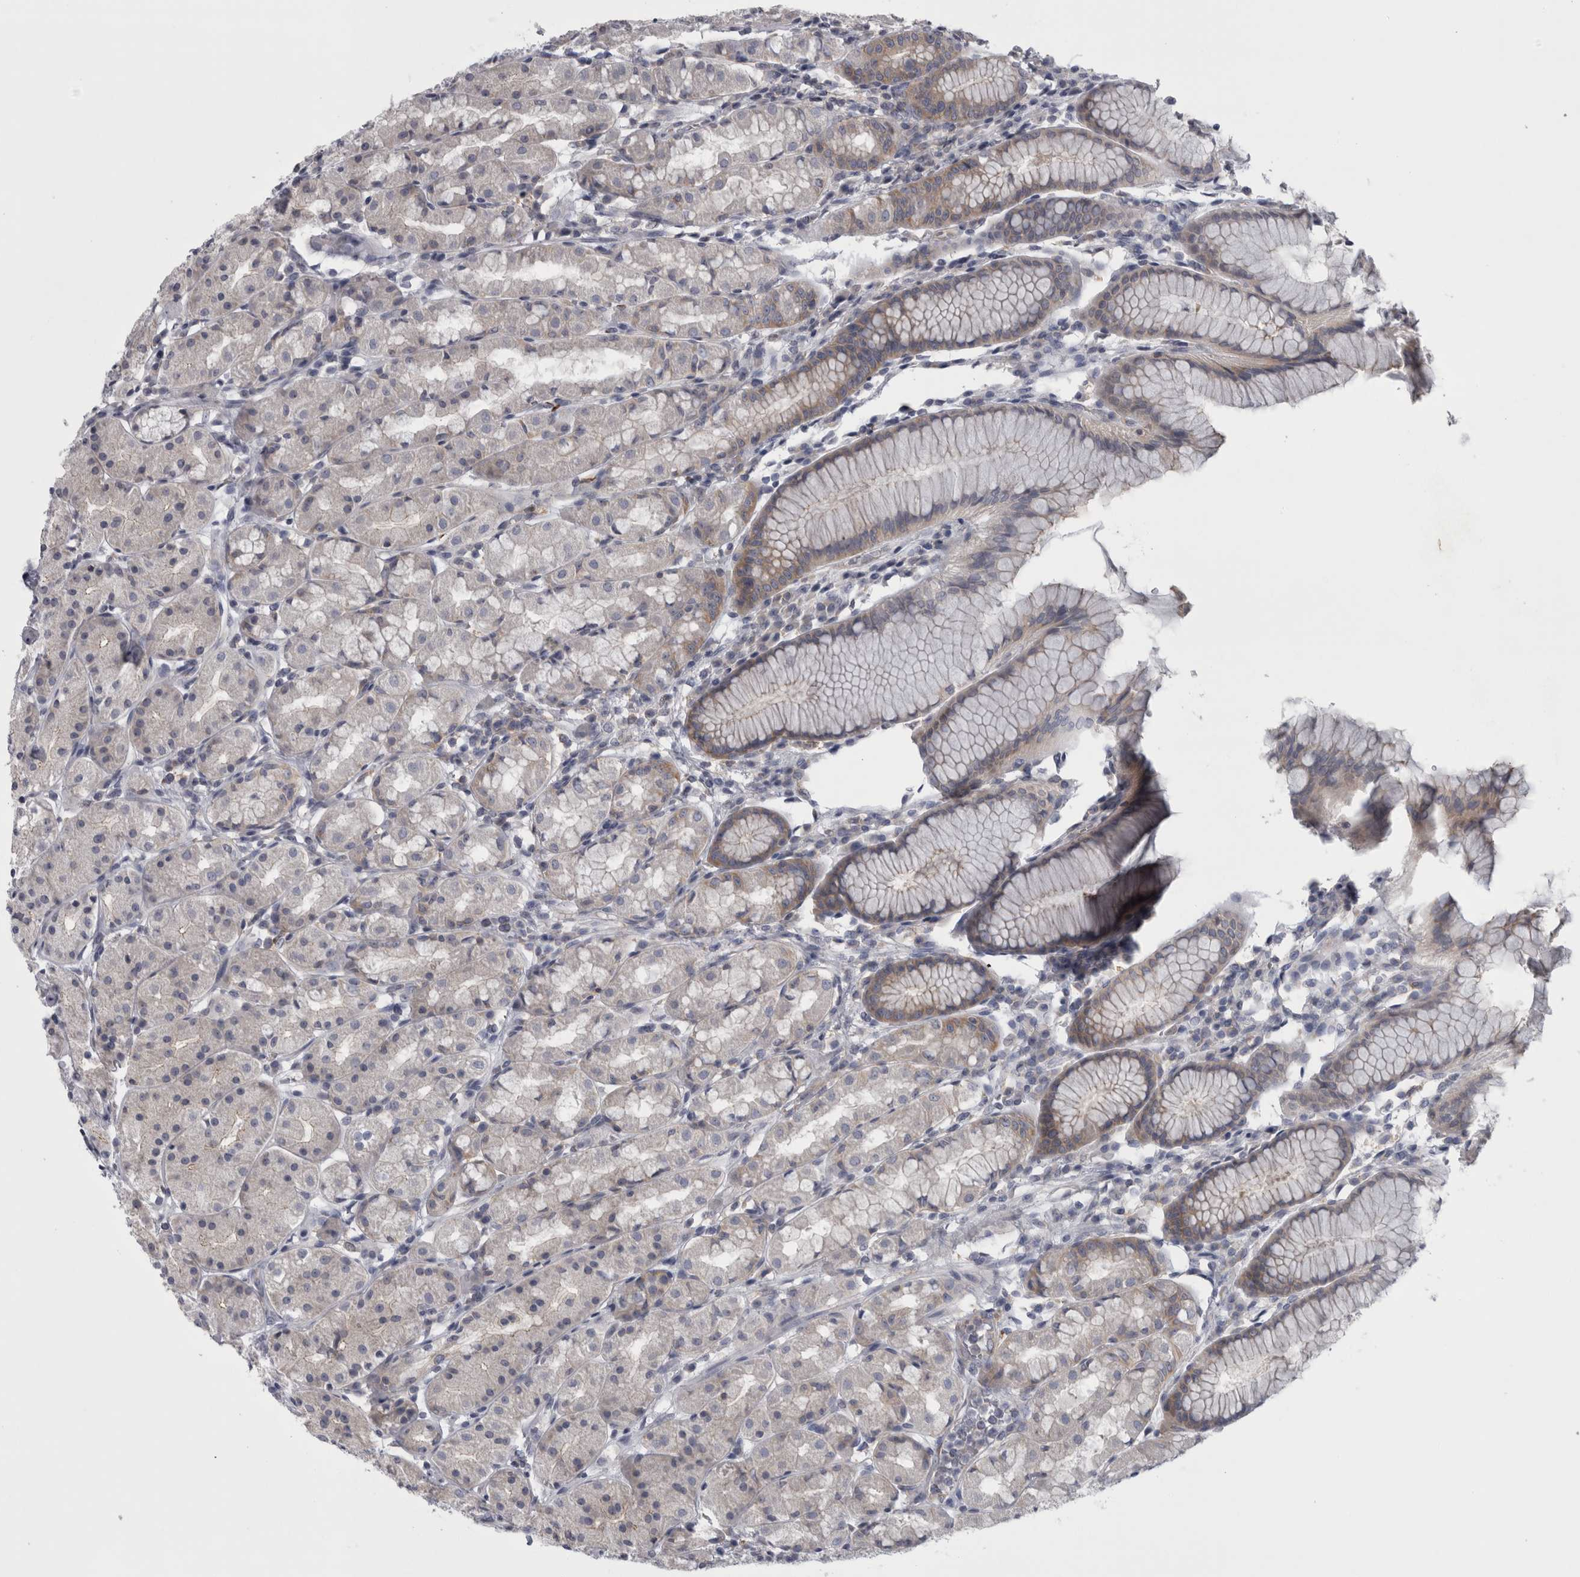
{"staining": {"intensity": "moderate", "quantity": "<25%", "location": "cytoplasmic/membranous"}, "tissue": "stomach", "cell_type": "Glandular cells", "image_type": "normal", "snomed": [{"axis": "morphology", "description": "Normal tissue, NOS"}, {"axis": "topography", "description": "Stomach, lower"}], "caption": "High-power microscopy captured an immunohistochemistry histopathology image of unremarkable stomach, revealing moderate cytoplasmic/membranous staining in approximately <25% of glandular cells. (Brightfield microscopy of DAB IHC at high magnification).", "gene": "PRRC2C", "patient": {"sex": "female", "age": 56}}